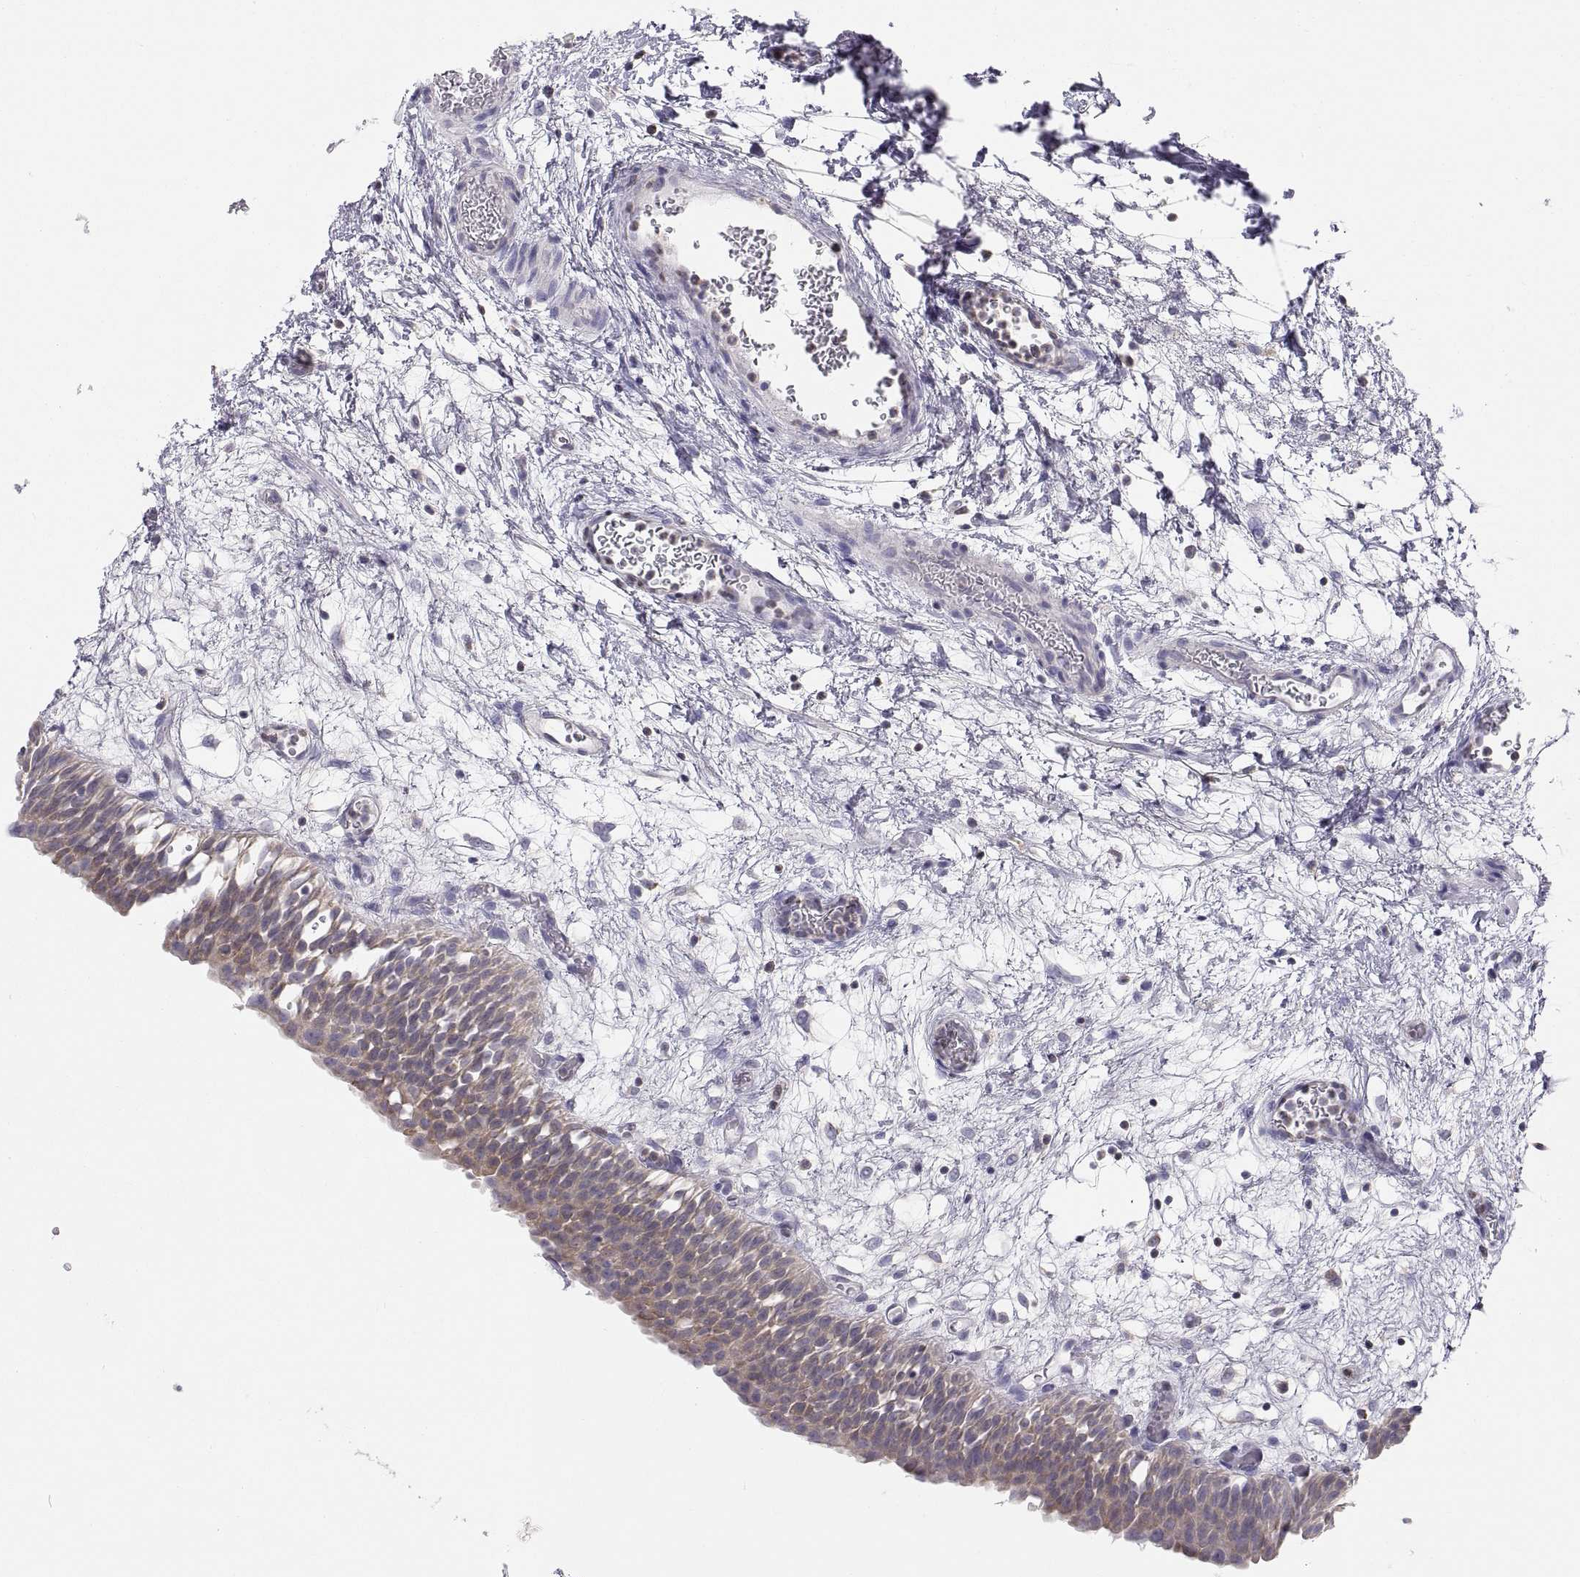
{"staining": {"intensity": "strong", "quantity": "<25%", "location": "cytoplasmic/membranous"}, "tissue": "urinary bladder", "cell_type": "Urothelial cells", "image_type": "normal", "snomed": [{"axis": "morphology", "description": "Normal tissue, NOS"}, {"axis": "topography", "description": "Urinary bladder"}], "caption": "Protein expression analysis of normal urinary bladder demonstrates strong cytoplasmic/membranous expression in about <25% of urothelial cells. (Stains: DAB in brown, nuclei in blue, Microscopy: brightfield microscopy at high magnification).", "gene": "ERO1A", "patient": {"sex": "male", "age": 76}}